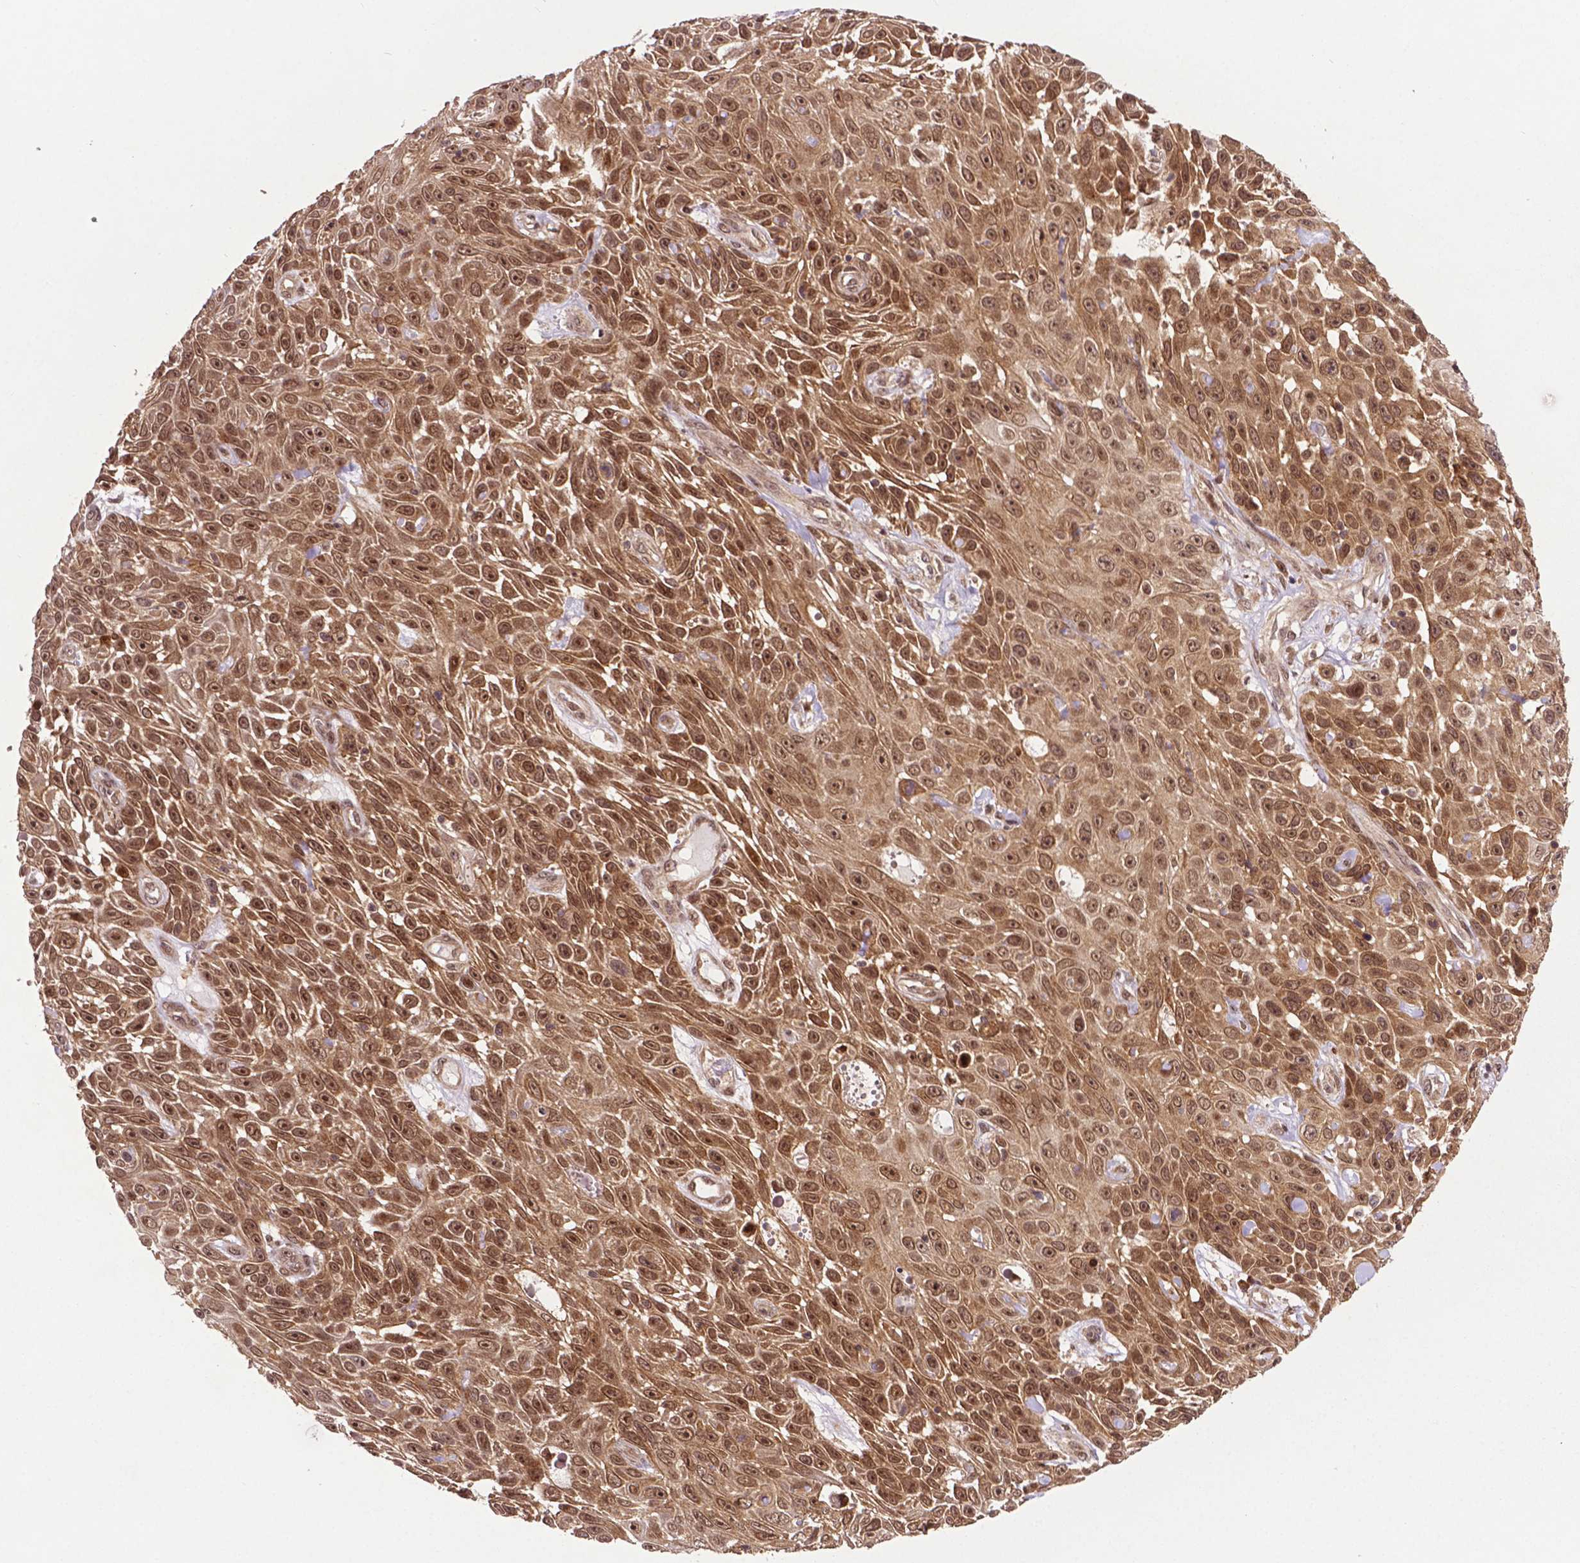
{"staining": {"intensity": "moderate", "quantity": ">75%", "location": "cytoplasmic/membranous,nuclear"}, "tissue": "skin cancer", "cell_type": "Tumor cells", "image_type": "cancer", "snomed": [{"axis": "morphology", "description": "Squamous cell carcinoma, NOS"}, {"axis": "topography", "description": "Skin"}], "caption": "Tumor cells exhibit medium levels of moderate cytoplasmic/membranous and nuclear expression in about >75% of cells in human skin cancer (squamous cell carcinoma).", "gene": "TMX2", "patient": {"sex": "male", "age": 82}}